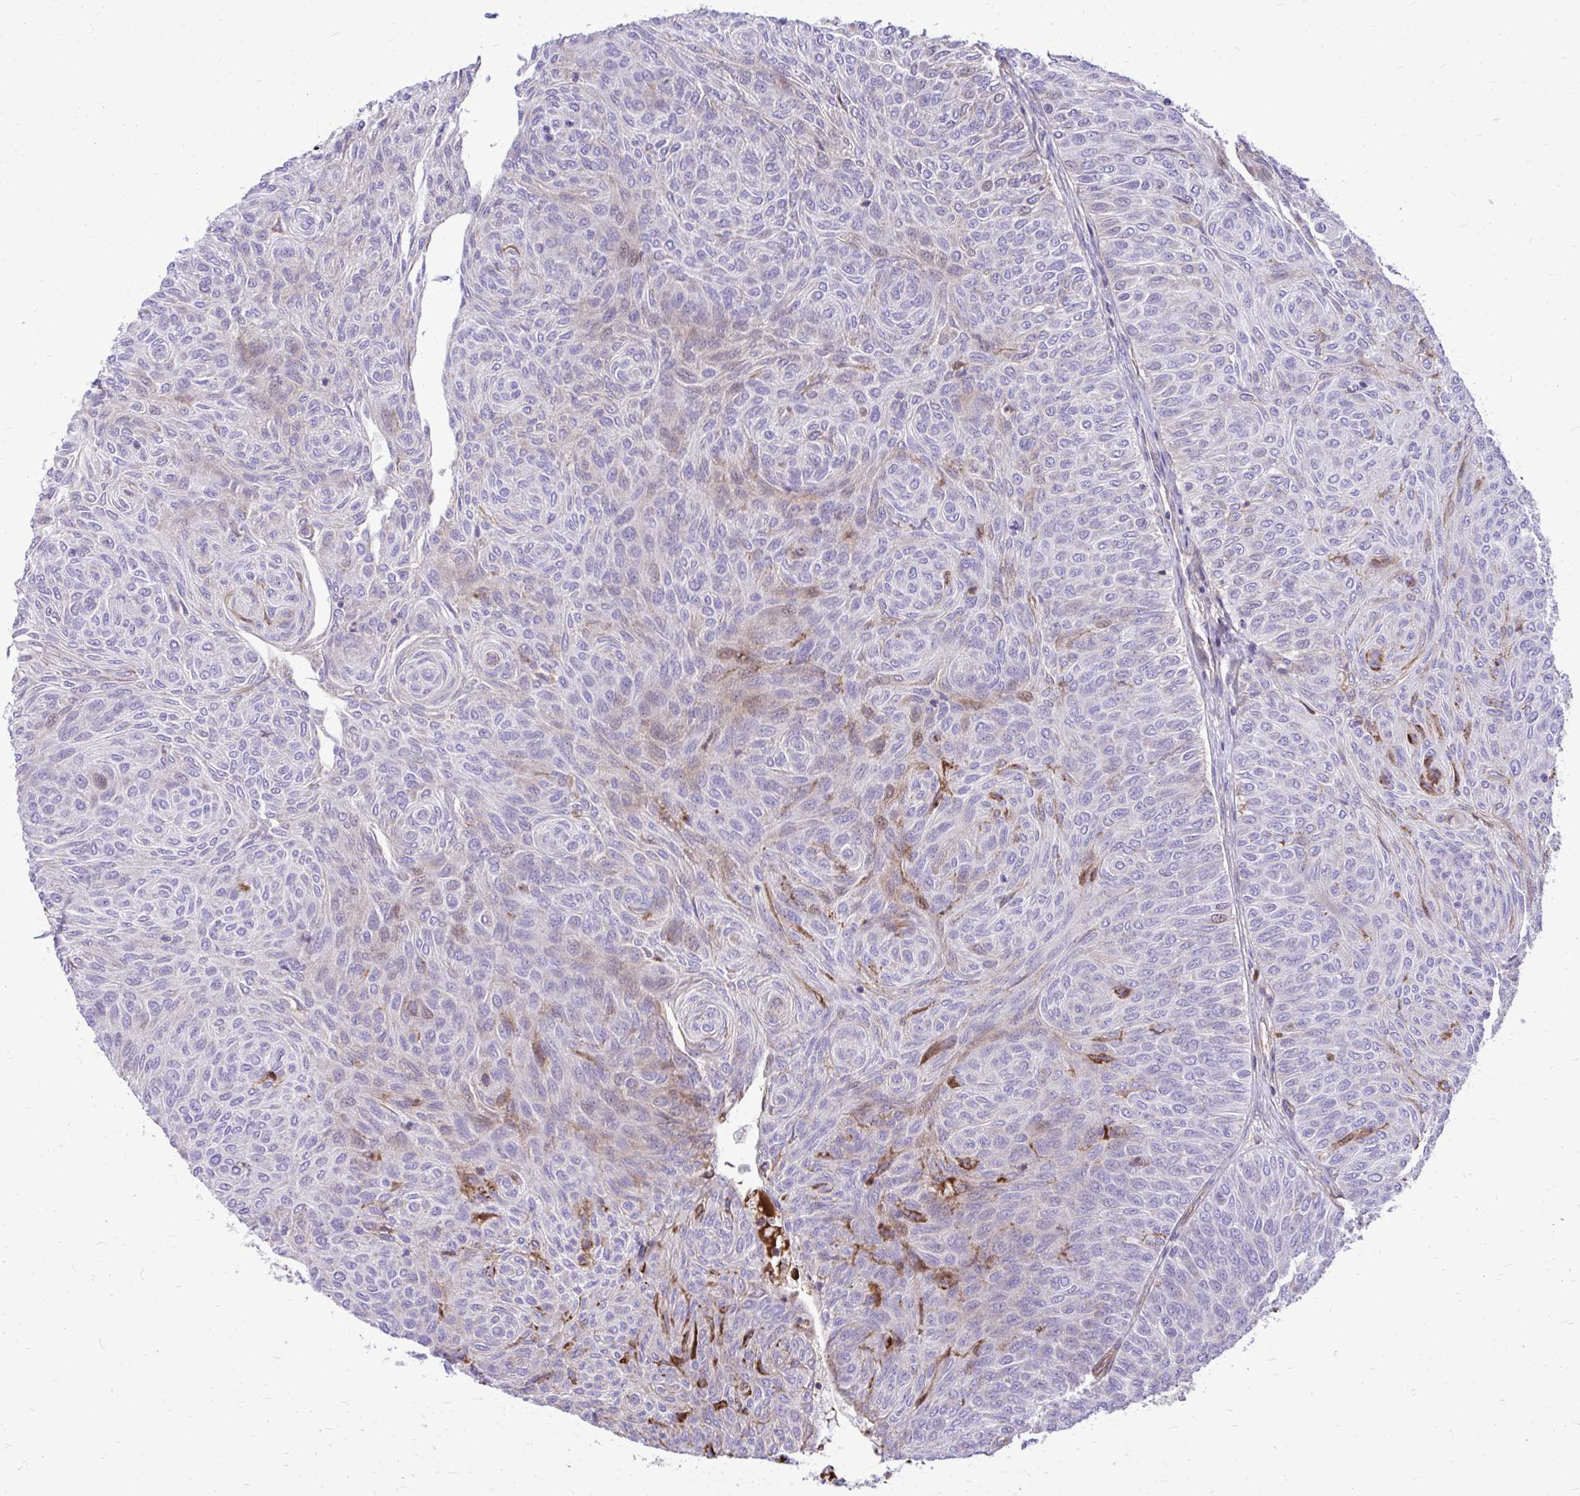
{"staining": {"intensity": "moderate", "quantity": "<25%", "location": "cytoplasmic/membranous"}, "tissue": "urothelial cancer", "cell_type": "Tumor cells", "image_type": "cancer", "snomed": [{"axis": "morphology", "description": "Urothelial carcinoma, Low grade"}, {"axis": "topography", "description": "Urinary bladder"}], "caption": "Tumor cells show moderate cytoplasmic/membranous expression in approximately <25% of cells in urothelial cancer.", "gene": "ATP13A2", "patient": {"sex": "male", "age": 78}}